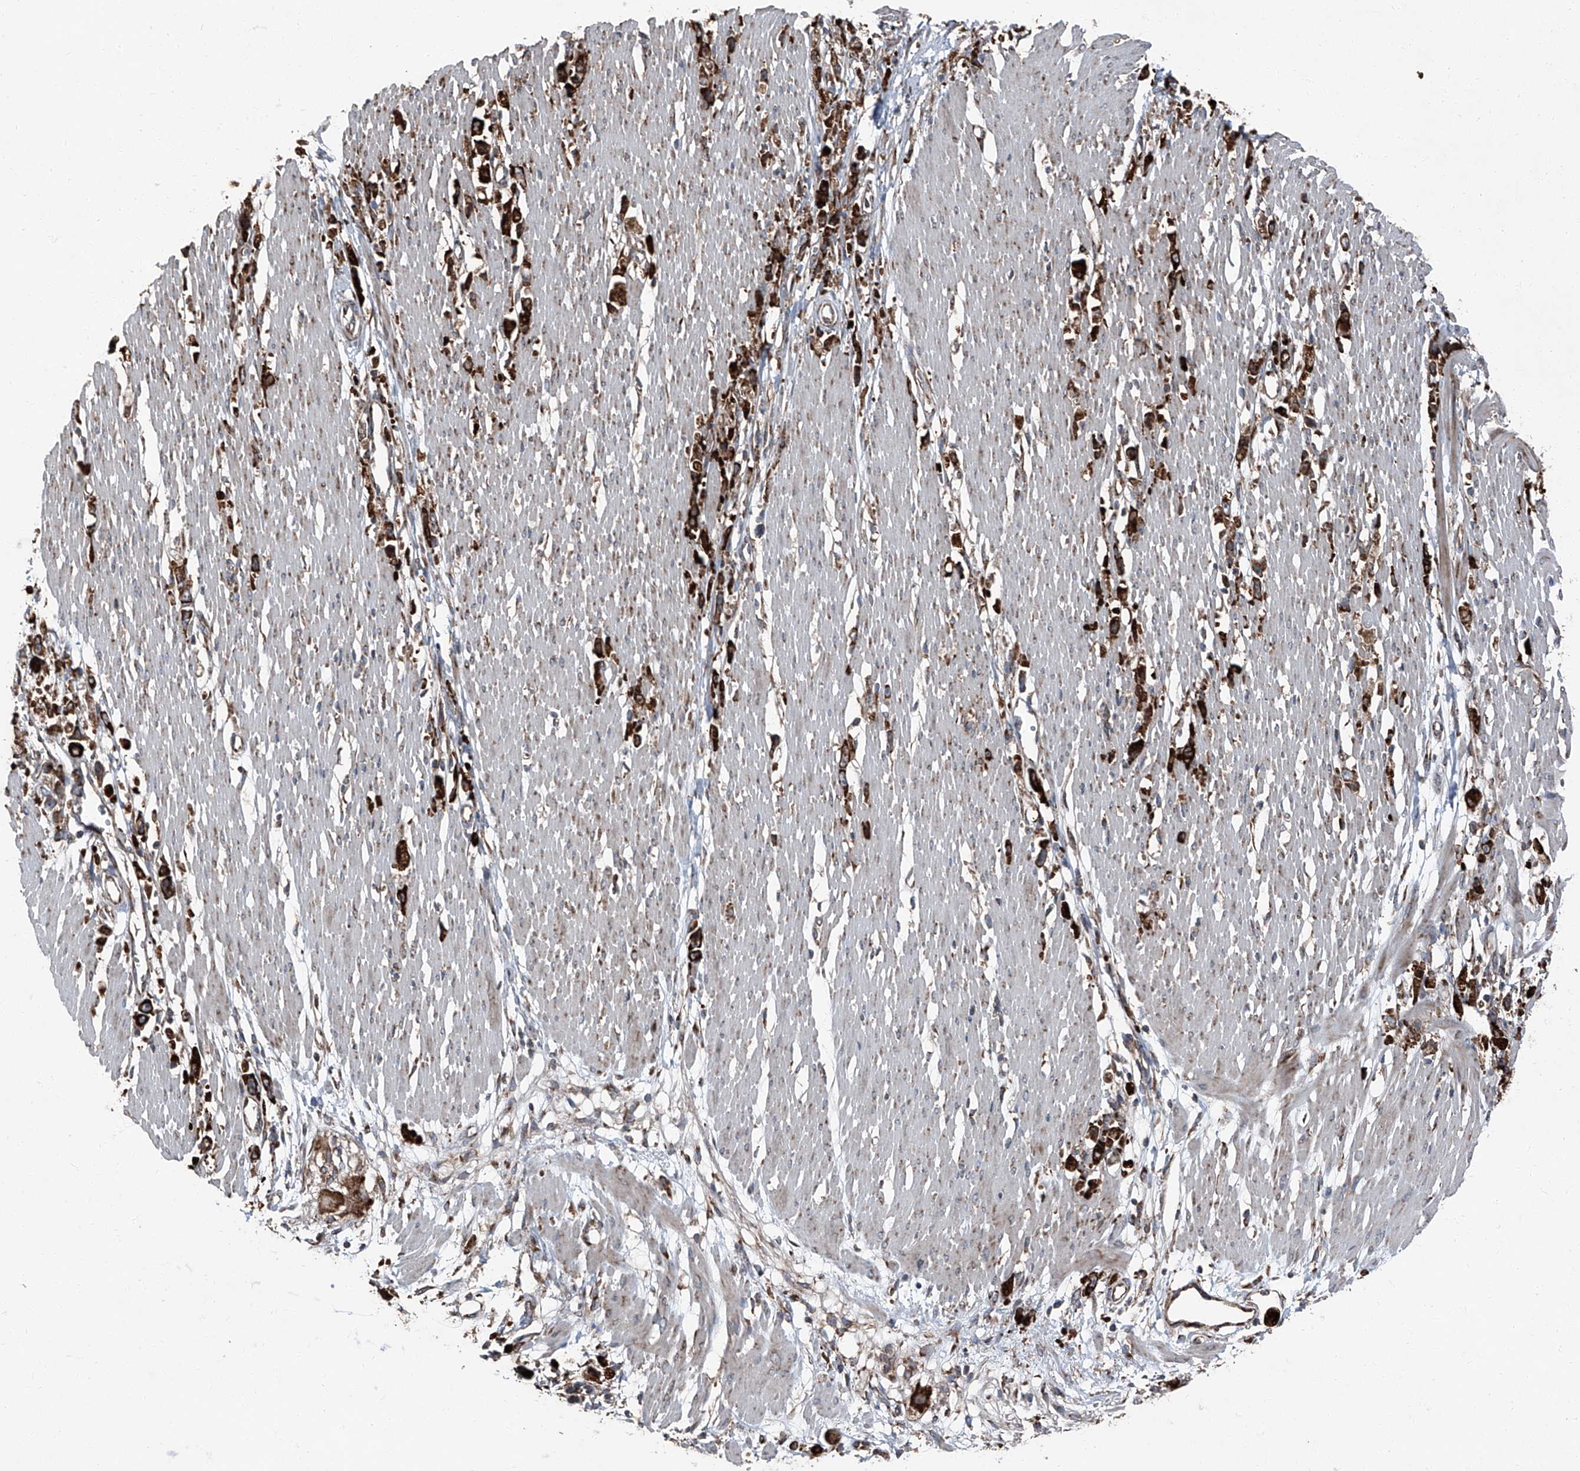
{"staining": {"intensity": "strong", "quantity": ">75%", "location": "cytoplasmic/membranous"}, "tissue": "stomach cancer", "cell_type": "Tumor cells", "image_type": "cancer", "snomed": [{"axis": "morphology", "description": "Adenocarcinoma, NOS"}, {"axis": "topography", "description": "Stomach"}], "caption": "IHC micrograph of adenocarcinoma (stomach) stained for a protein (brown), which exhibits high levels of strong cytoplasmic/membranous positivity in approximately >75% of tumor cells.", "gene": "LIMK1", "patient": {"sex": "female", "age": 59}}